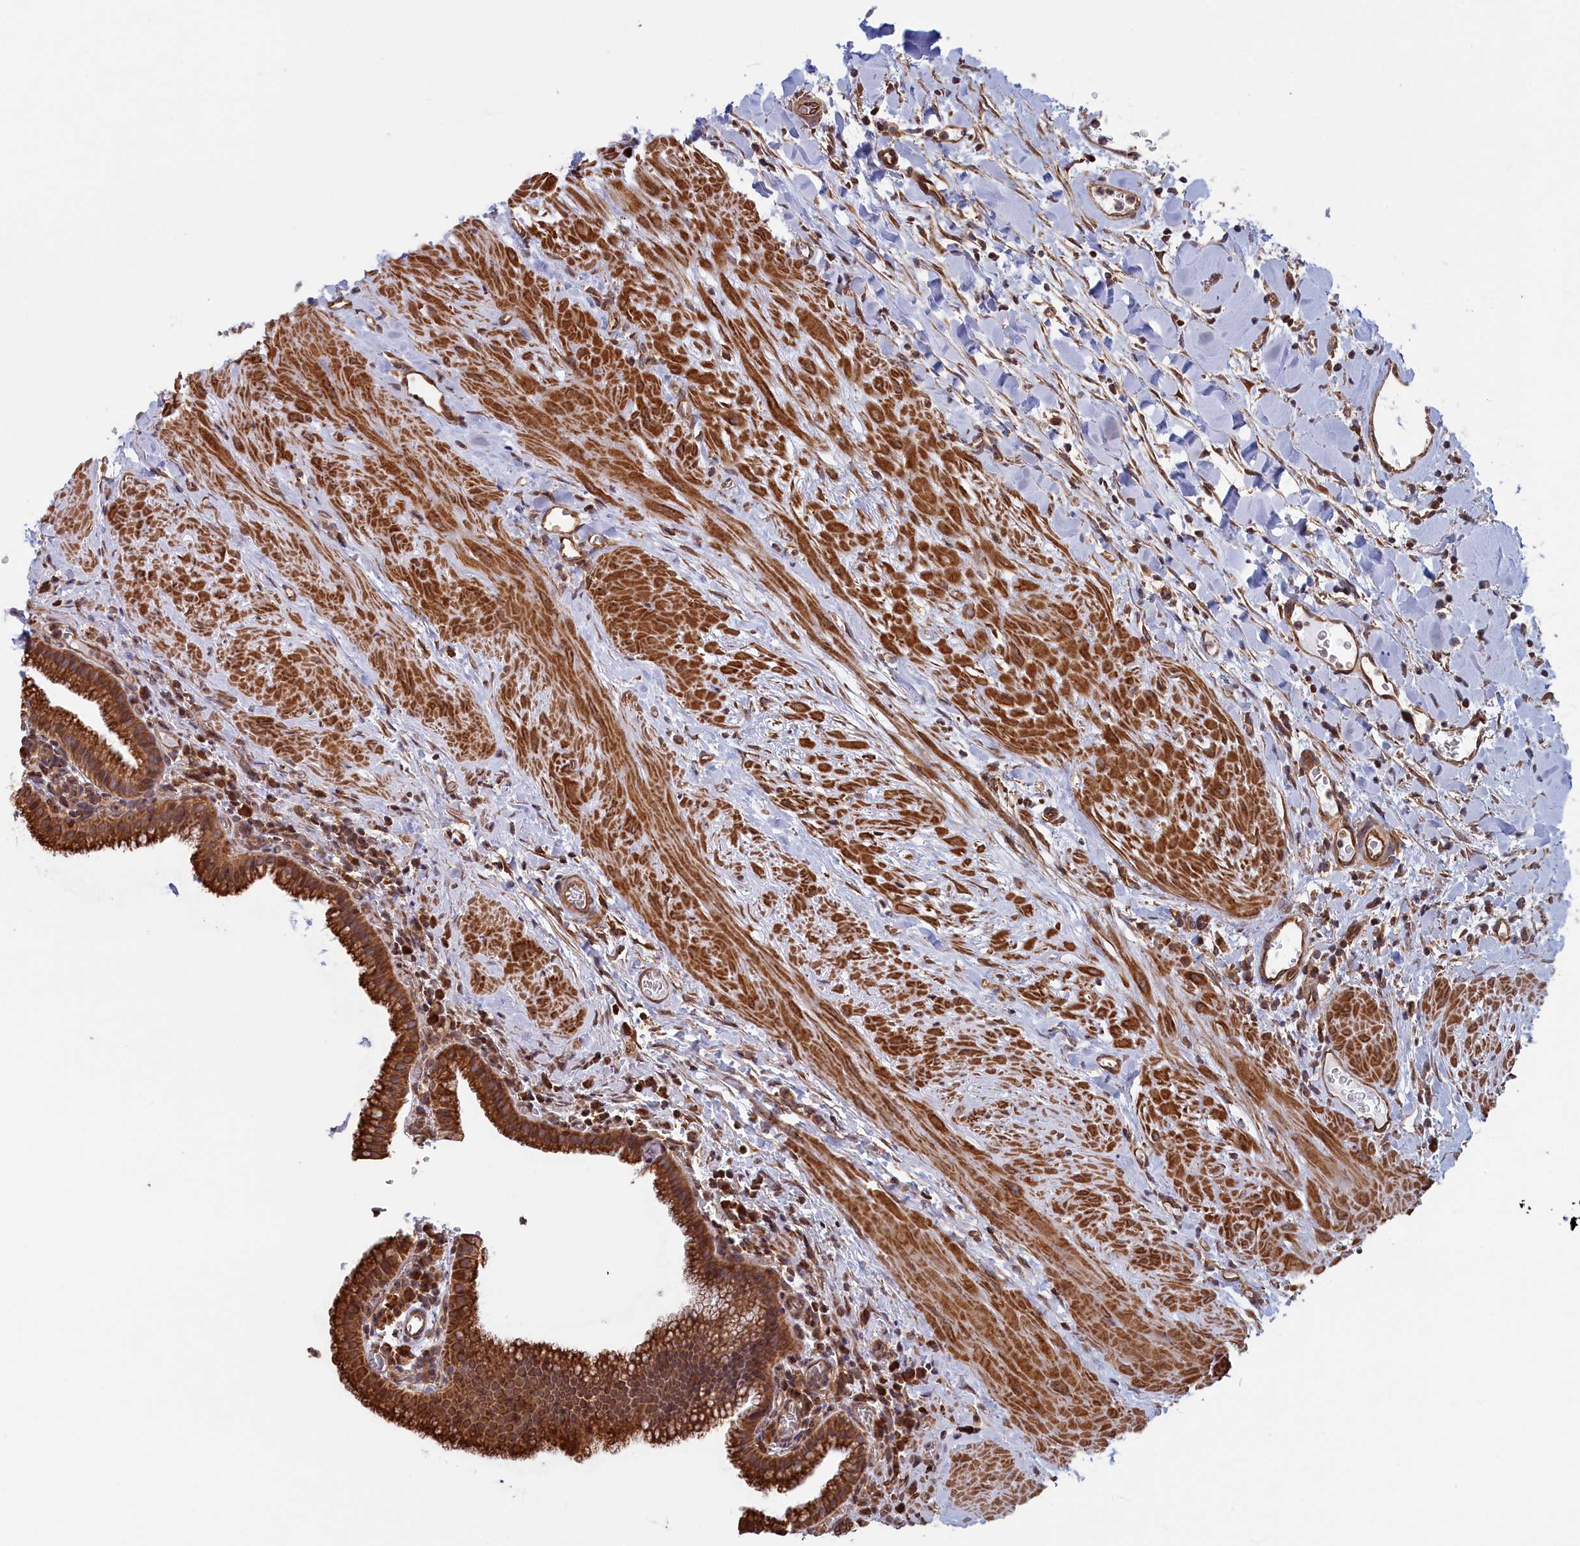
{"staining": {"intensity": "strong", "quantity": ">75%", "location": "cytoplasmic/membranous"}, "tissue": "gallbladder", "cell_type": "Glandular cells", "image_type": "normal", "snomed": [{"axis": "morphology", "description": "Normal tissue, NOS"}, {"axis": "topography", "description": "Gallbladder"}], "caption": "Strong cytoplasmic/membranous protein expression is identified in approximately >75% of glandular cells in gallbladder. (Stains: DAB in brown, nuclei in blue, Microscopy: brightfield microscopy at high magnification).", "gene": "RILPL1", "patient": {"sex": "male", "age": 78}}